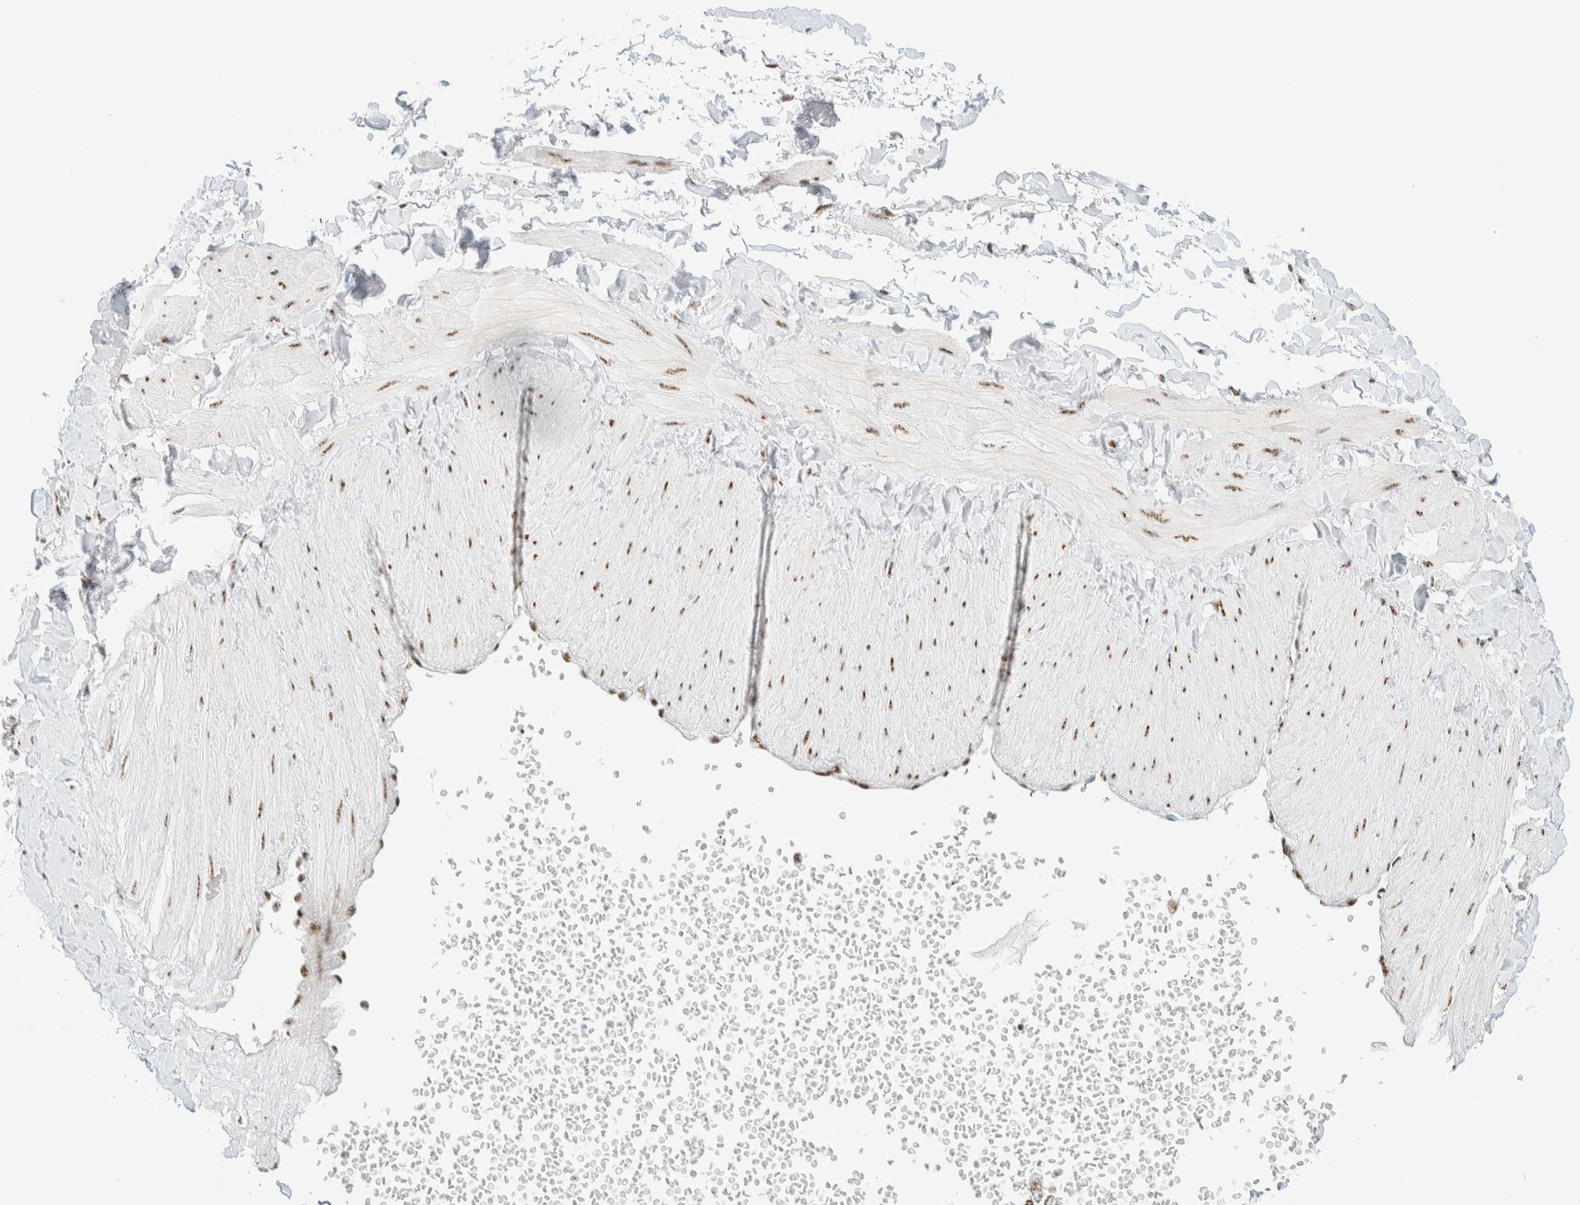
{"staining": {"intensity": "weak", "quantity": ">75%", "location": "nuclear"}, "tissue": "soft tissue", "cell_type": "Chondrocytes", "image_type": "normal", "snomed": [{"axis": "morphology", "description": "Normal tissue, NOS"}, {"axis": "topography", "description": "Adipose tissue"}, {"axis": "topography", "description": "Vascular tissue"}, {"axis": "topography", "description": "Peripheral nerve tissue"}], "caption": "Protein analysis of normal soft tissue demonstrates weak nuclear staining in approximately >75% of chondrocytes.", "gene": "SON", "patient": {"sex": "male", "age": 25}}